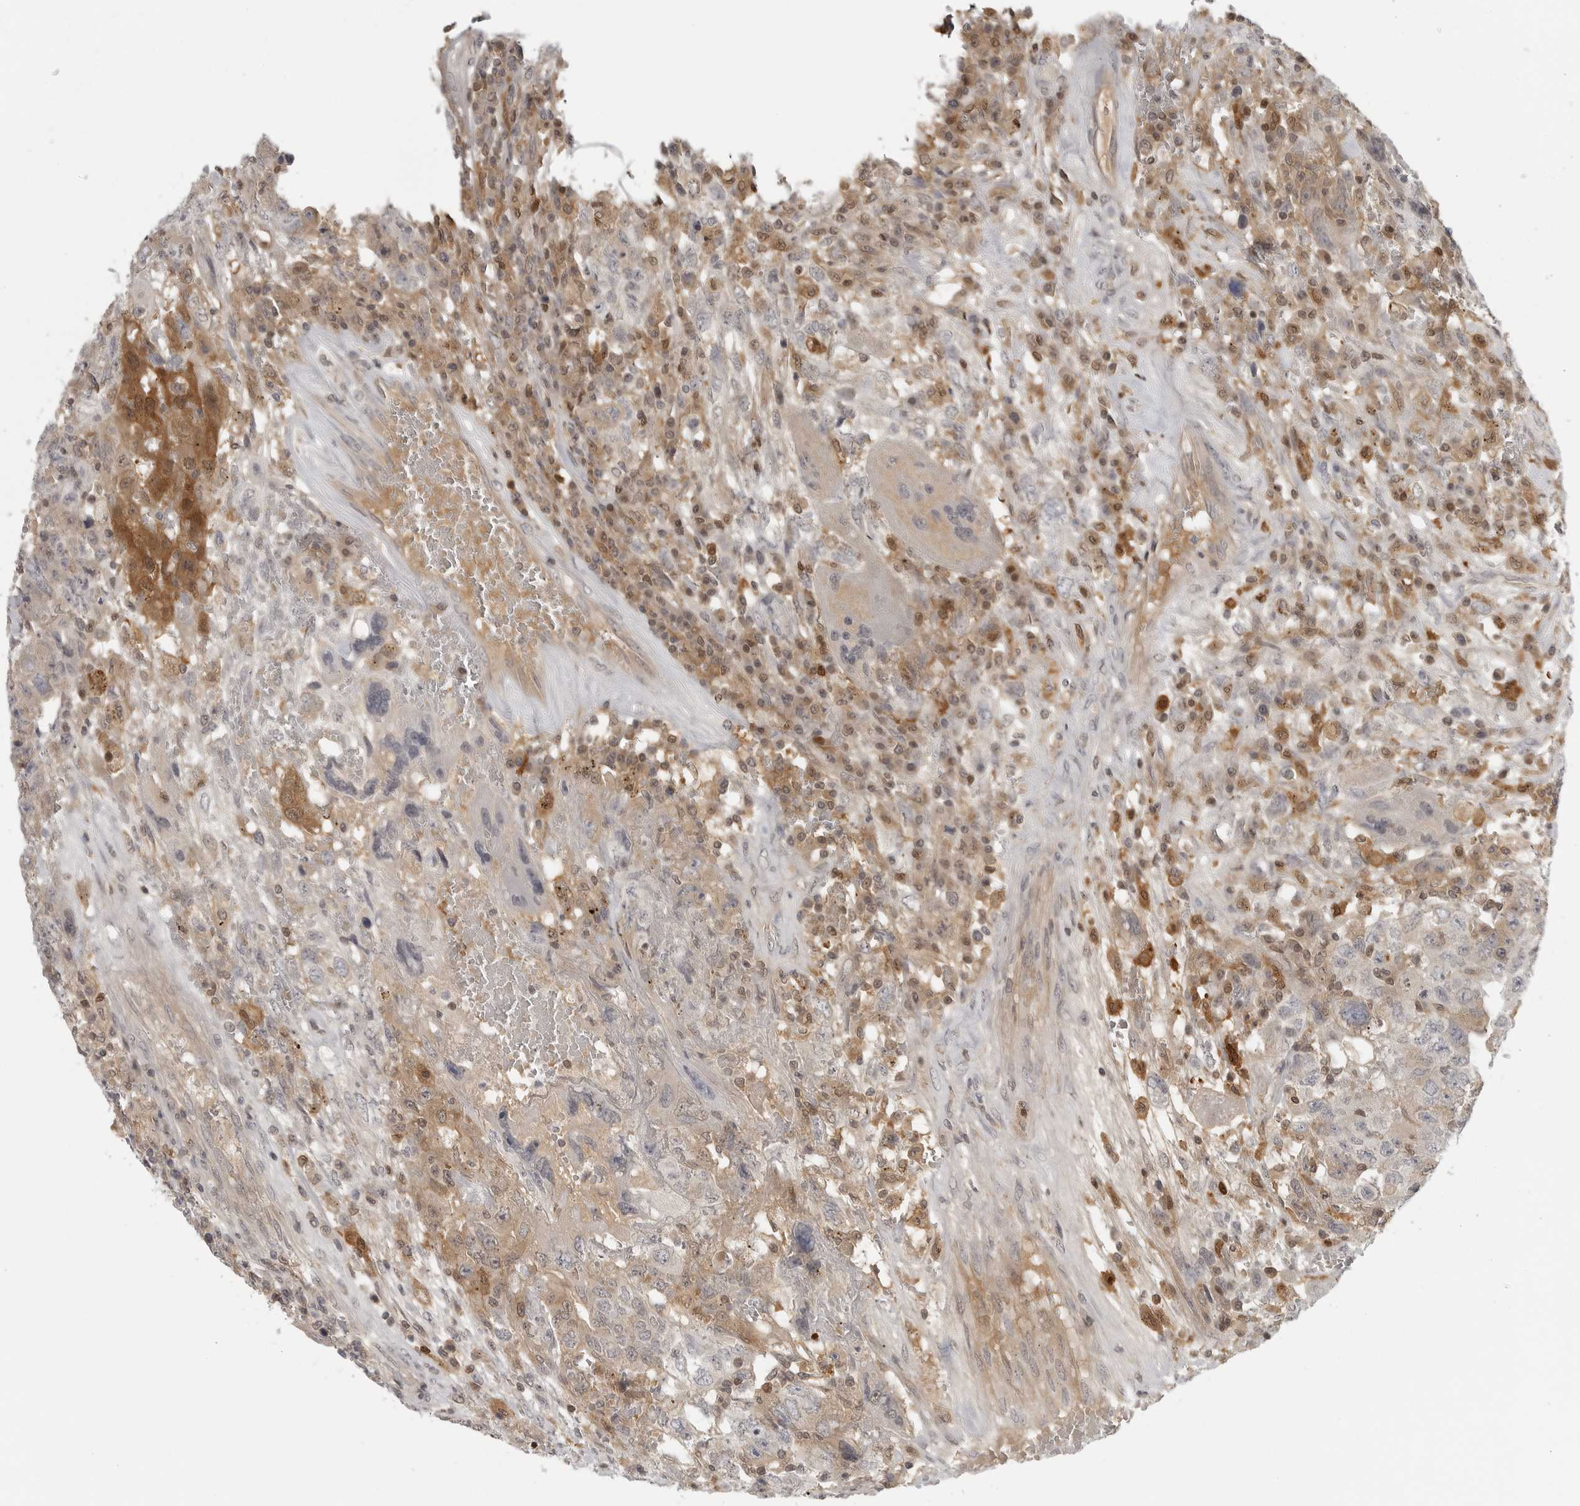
{"staining": {"intensity": "moderate", "quantity": "25%-75%", "location": "cytoplasmic/membranous"}, "tissue": "testis cancer", "cell_type": "Tumor cells", "image_type": "cancer", "snomed": [{"axis": "morphology", "description": "Carcinoma, Embryonal, NOS"}, {"axis": "topography", "description": "Testis"}], "caption": "This is an image of immunohistochemistry staining of testis cancer, which shows moderate staining in the cytoplasmic/membranous of tumor cells.", "gene": "CTIF", "patient": {"sex": "male", "age": 26}}